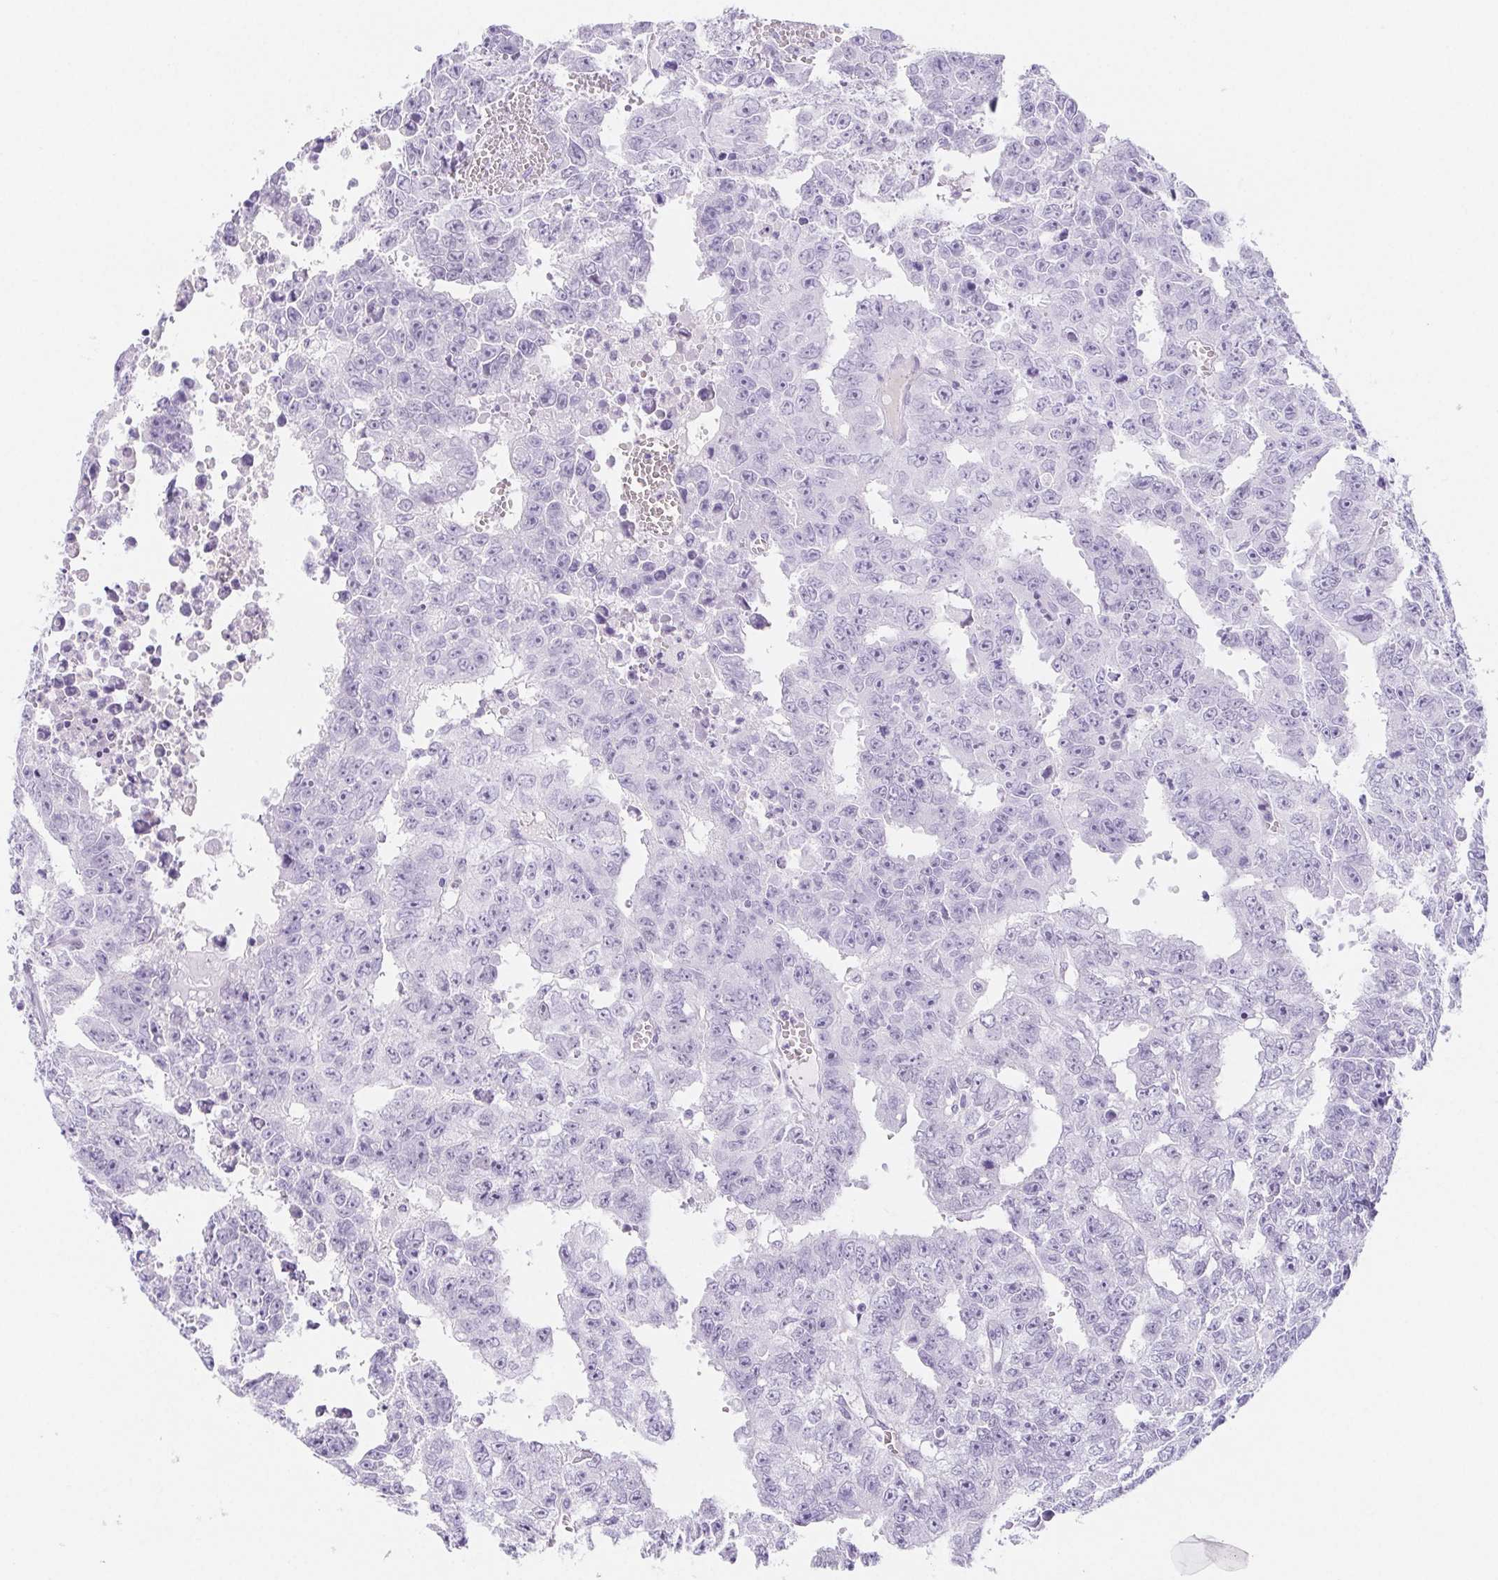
{"staining": {"intensity": "negative", "quantity": "none", "location": "none"}, "tissue": "testis cancer", "cell_type": "Tumor cells", "image_type": "cancer", "snomed": [{"axis": "morphology", "description": "Carcinoma, Embryonal, NOS"}, {"axis": "morphology", "description": "Teratoma, malignant, NOS"}, {"axis": "topography", "description": "Testis"}], "caption": "A high-resolution photomicrograph shows immunohistochemistry (IHC) staining of testis cancer (teratoma (malignant)), which exhibits no significant staining in tumor cells.", "gene": "CYP21A2", "patient": {"sex": "male", "age": 24}}